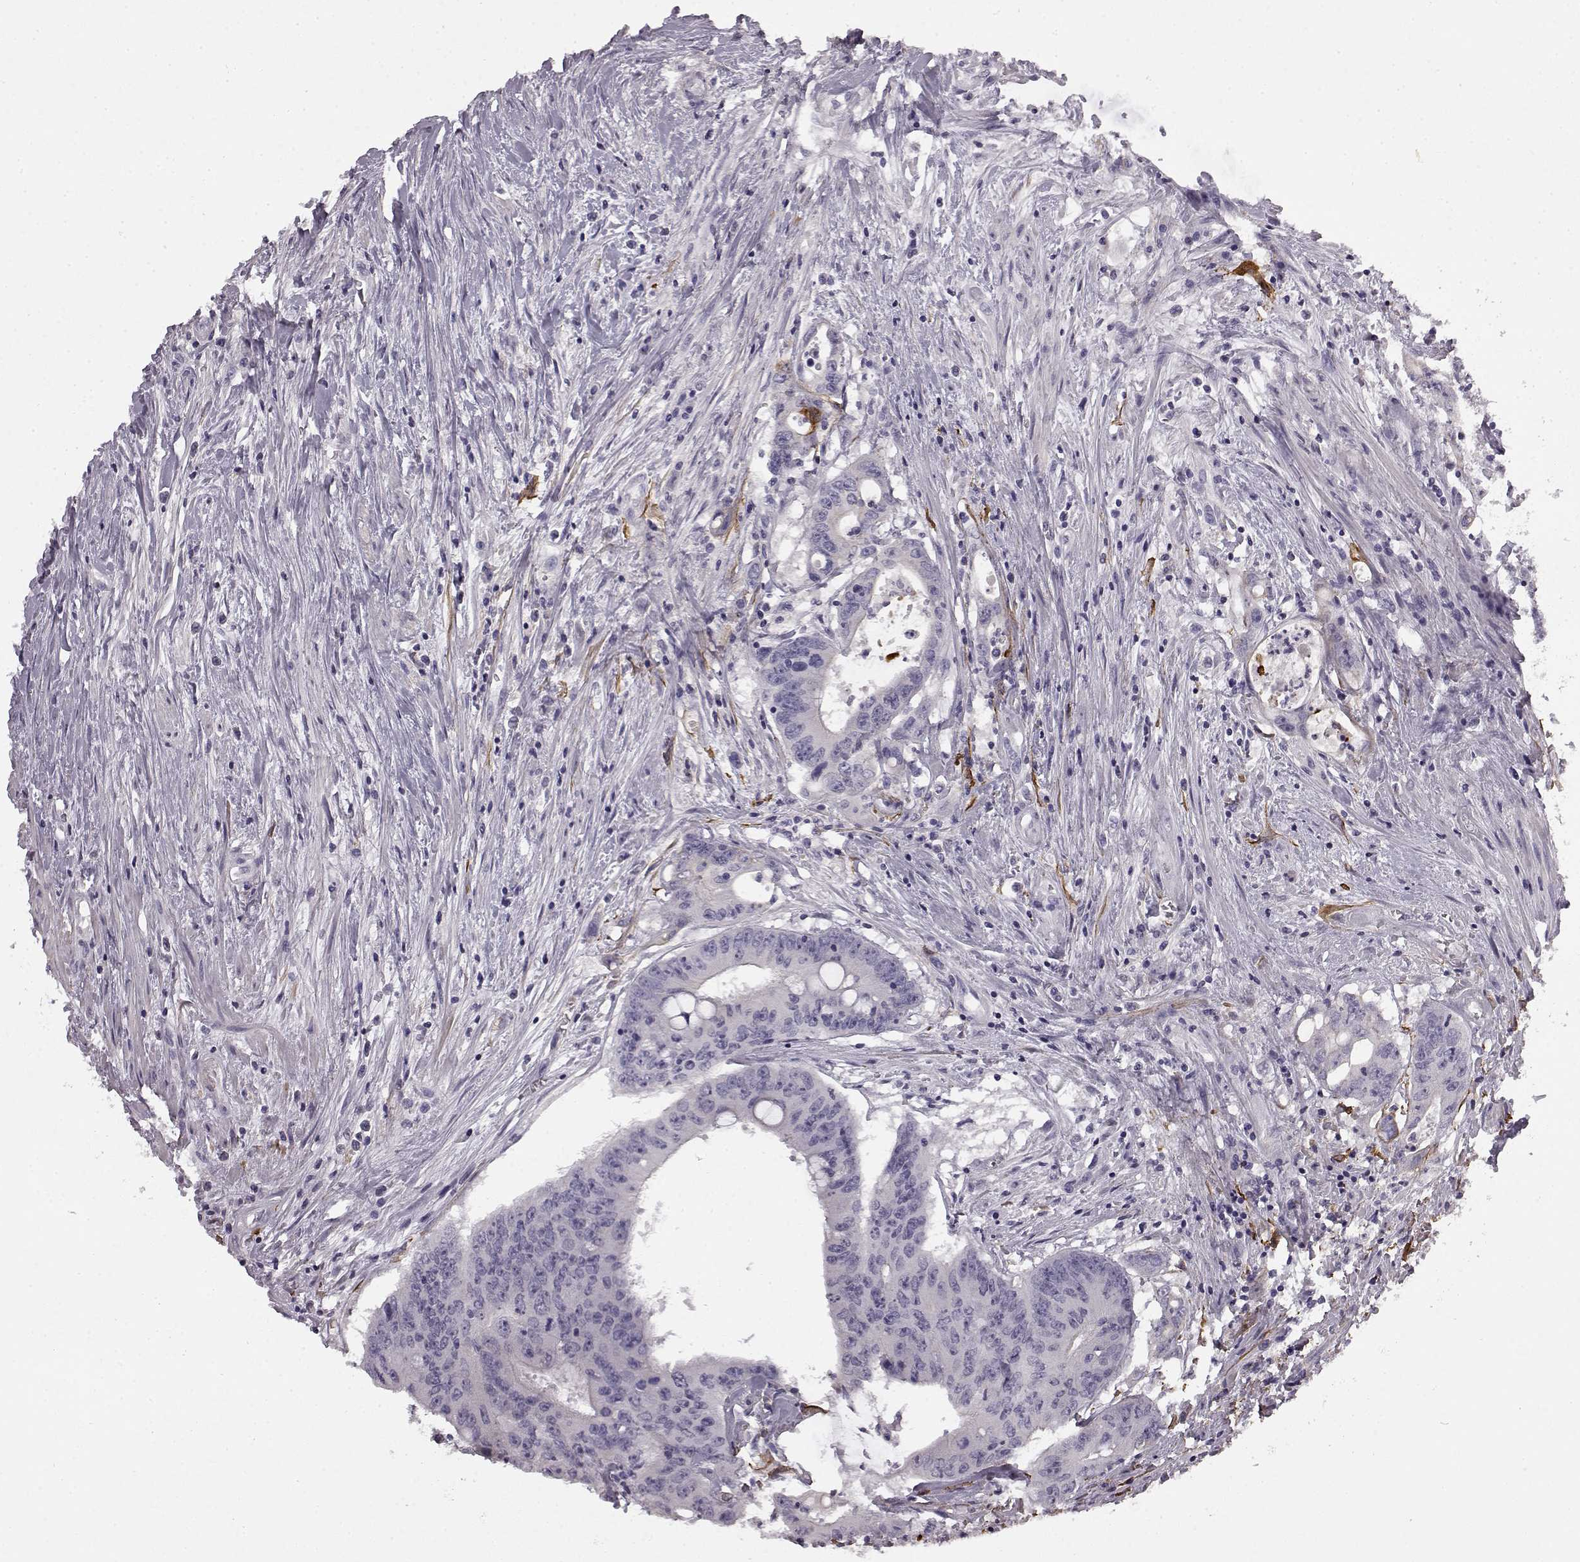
{"staining": {"intensity": "negative", "quantity": "none", "location": "none"}, "tissue": "colorectal cancer", "cell_type": "Tumor cells", "image_type": "cancer", "snomed": [{"axis": "morphology", "description": "Adenocarcinoma, NOS"}, {"axis": "topography", "description": "Rectum"}], "caption": "Tumor cells show no significant staining in colorectal cancer (adenocarcinoma).", "gene": "KRT85", "patient": {"sex": "male", "age": 59}}